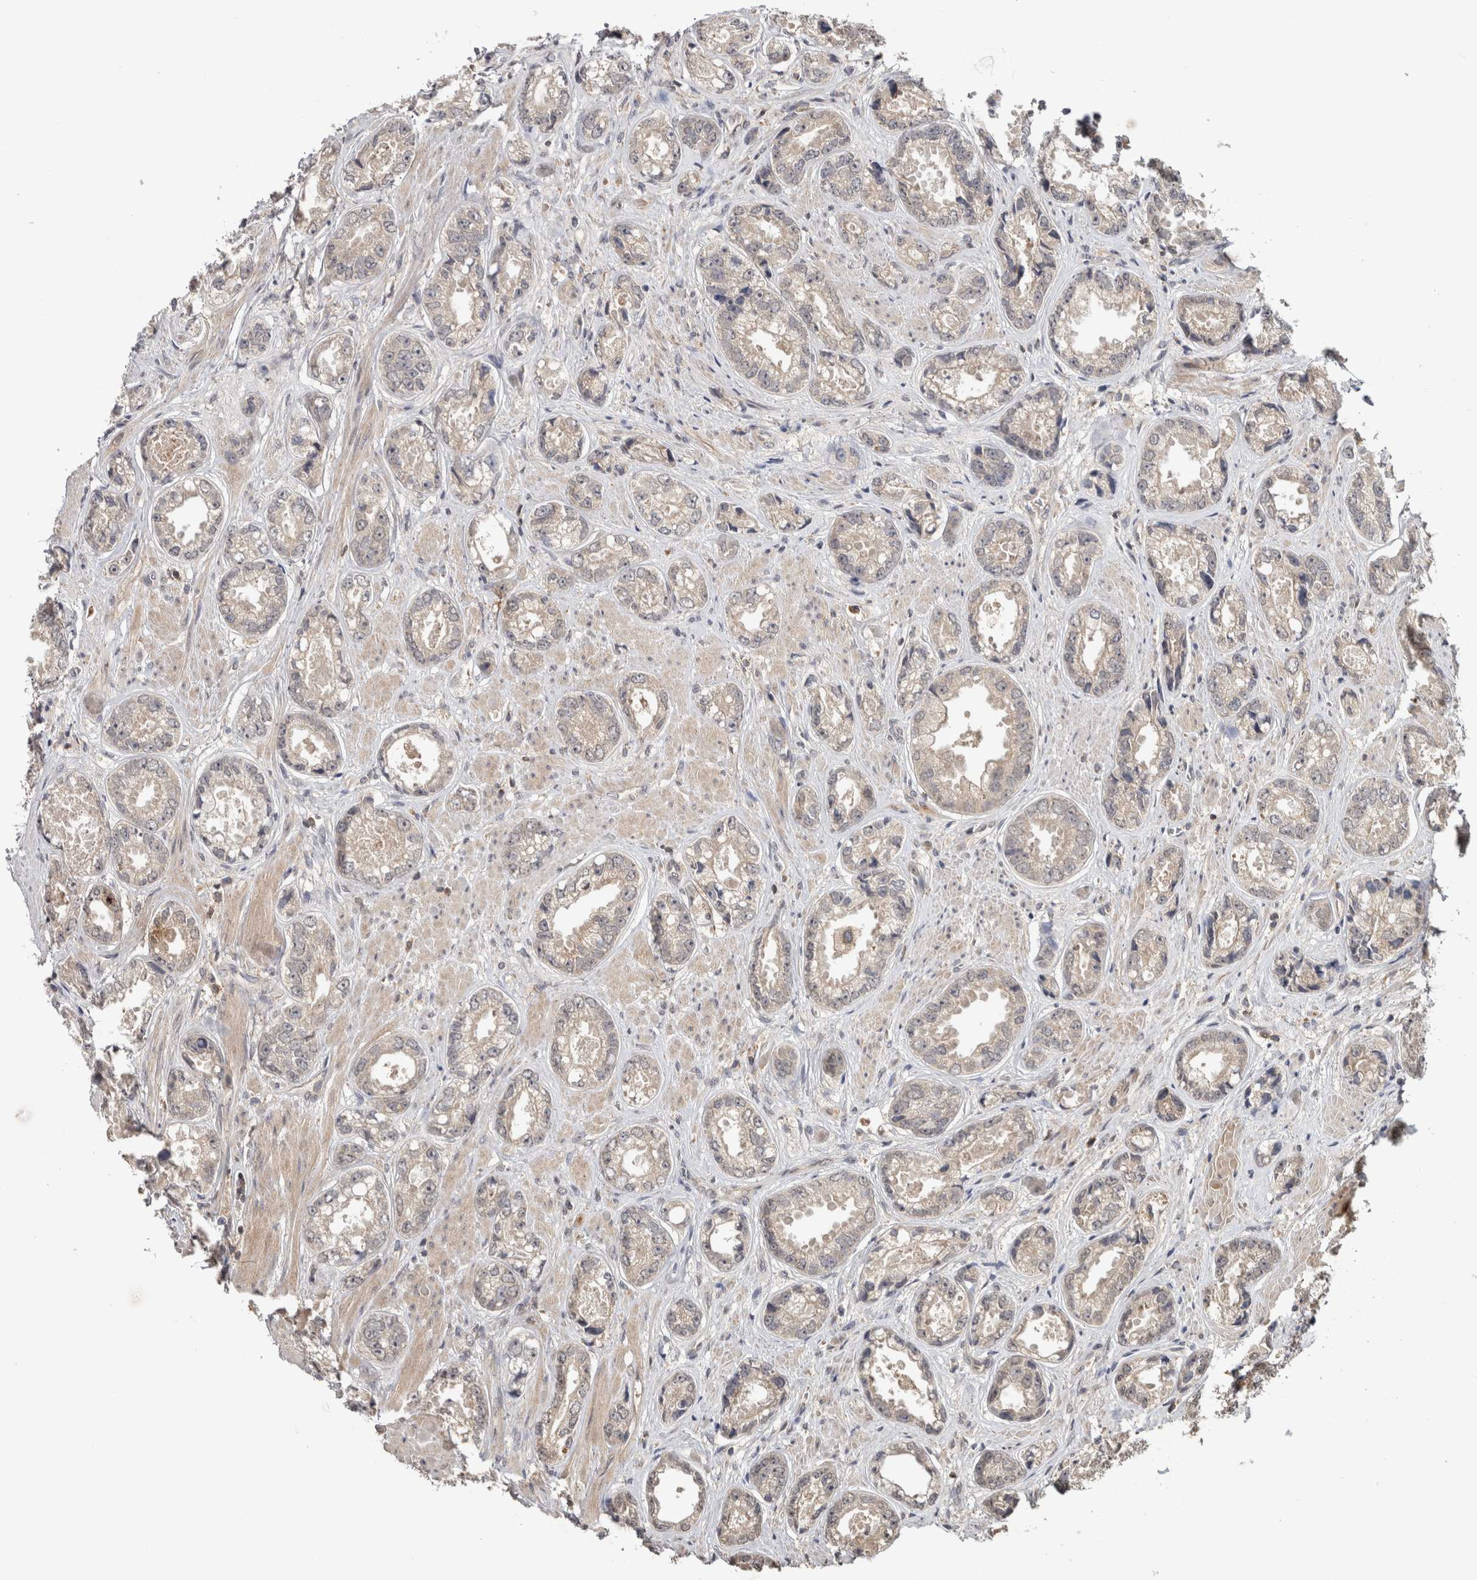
{"staining": {"intensity": "negative", "quantity": "none", "location": "none"}, "tissue": "prostate cancer", "cell_type": "Tumor cells", "image_type": "cancer", "snomed": [{"axis": "morphology", "description": "Adenocarcinoma, High grade"}, {"axis": "topography", "description": "Prostate"}], "caption": "DAB (3,3'-diaminobenzidine) immunohistochemical staining of human prostate cancer (high-grade adenocarcinoma) shows no significant staining in tumor cells.", "gene": "HMOX2", "patient": {"sex": "male", "age": 61}}